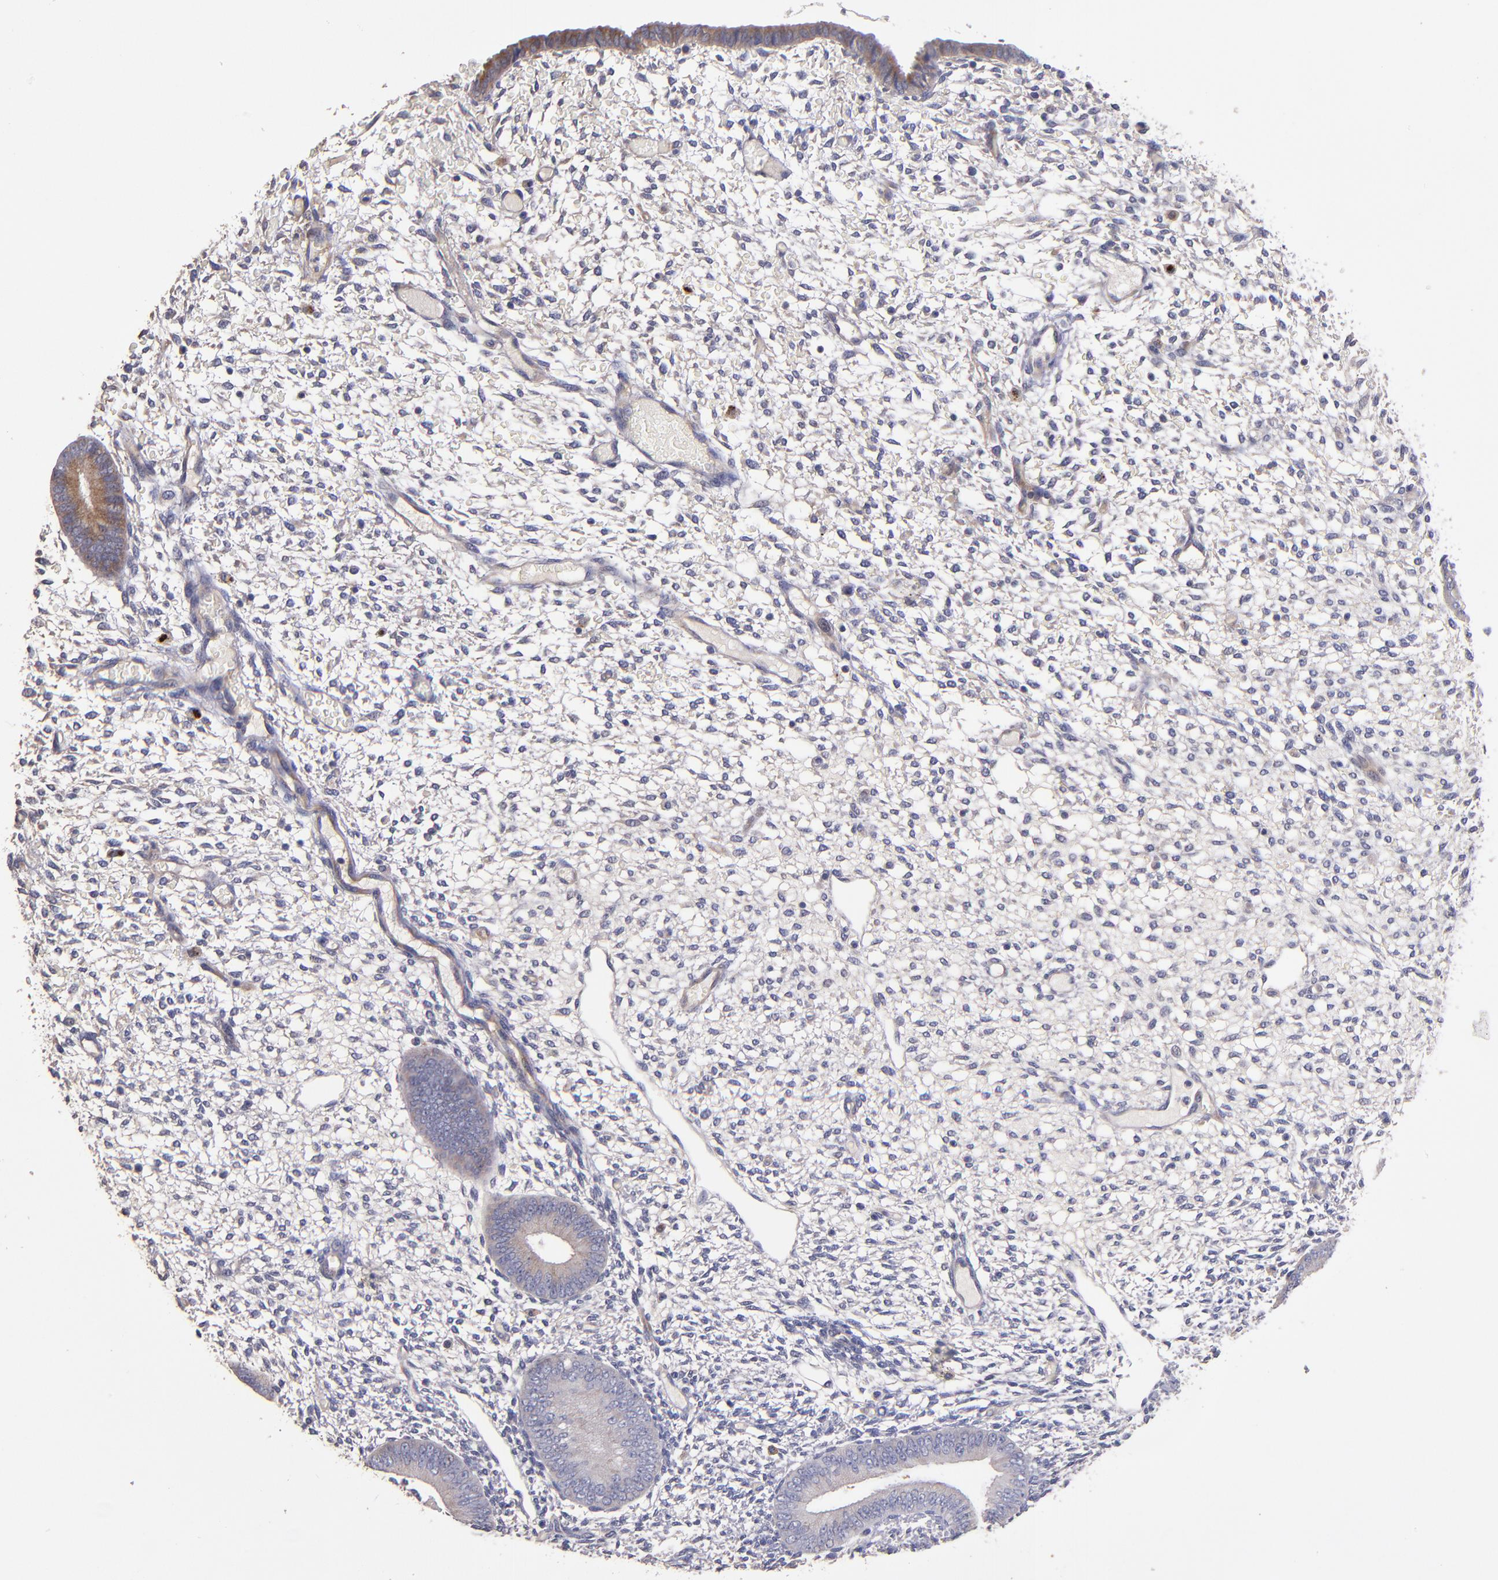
{"staining": {"intensity": "strong", "quantity": "<25%", "location": "cytoplasmic/membranous"}, "tissue": "endometrium", "cell_type": "Cells in endometrial stroma", "image_type": "normal", "snomed": [{"axis": "morphology", "description": "Normal tissue, NOS"}, {"axis": "topography", "description": "Endometrium"}], "caption": "Protein analysis of normal endometrium reveals strong cytoplasmic/membranous expression in about <25% of cells in endometrial stroma.", "gene": "MAGEE1", "patient": {"sex": "female", "age": 42}}